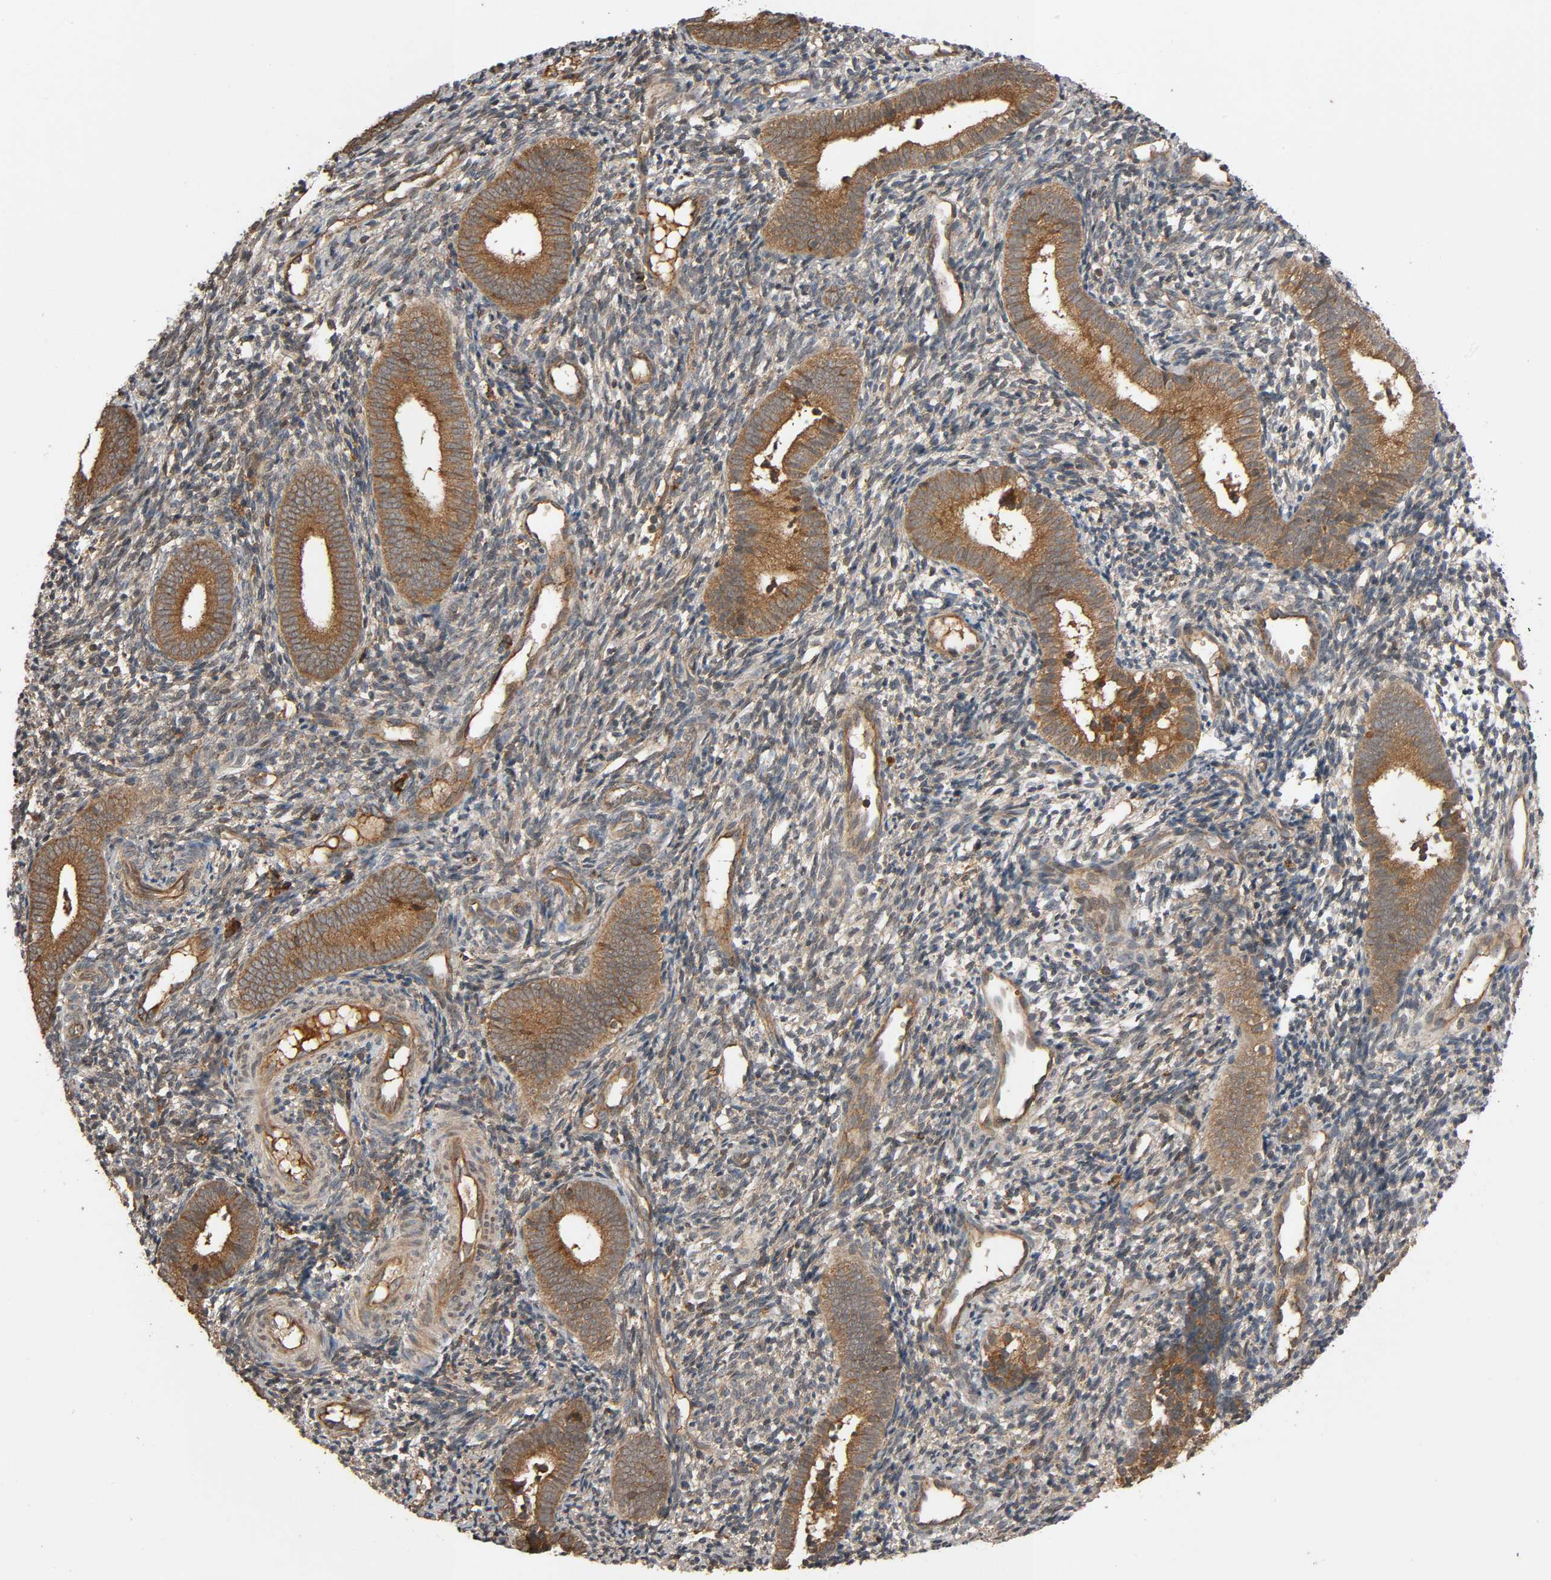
{"staining": {"intensity": "moderate", "quantity": ">75%", "location": "cytoplasmic/membranous"}, "tissue": "endometrium", "cell_type": "Cells in endometrial stroma", "image_type": "normal", "snomed": [{"axis": "morphology", "description": "Normal tissue, NOS"}, {"axis": "topography", "description": "Uterus"}, {"axis": "topography", "description": "Endometrium"}], "caption": "Cells in endometrial stroma demonstrate medium levels of moderate cytoplasmic/membranous positivity in about >75% of cells in benign human endometrium.", "gene": "MAP3K8", "patient": {"sex": "female", "age": 33}}